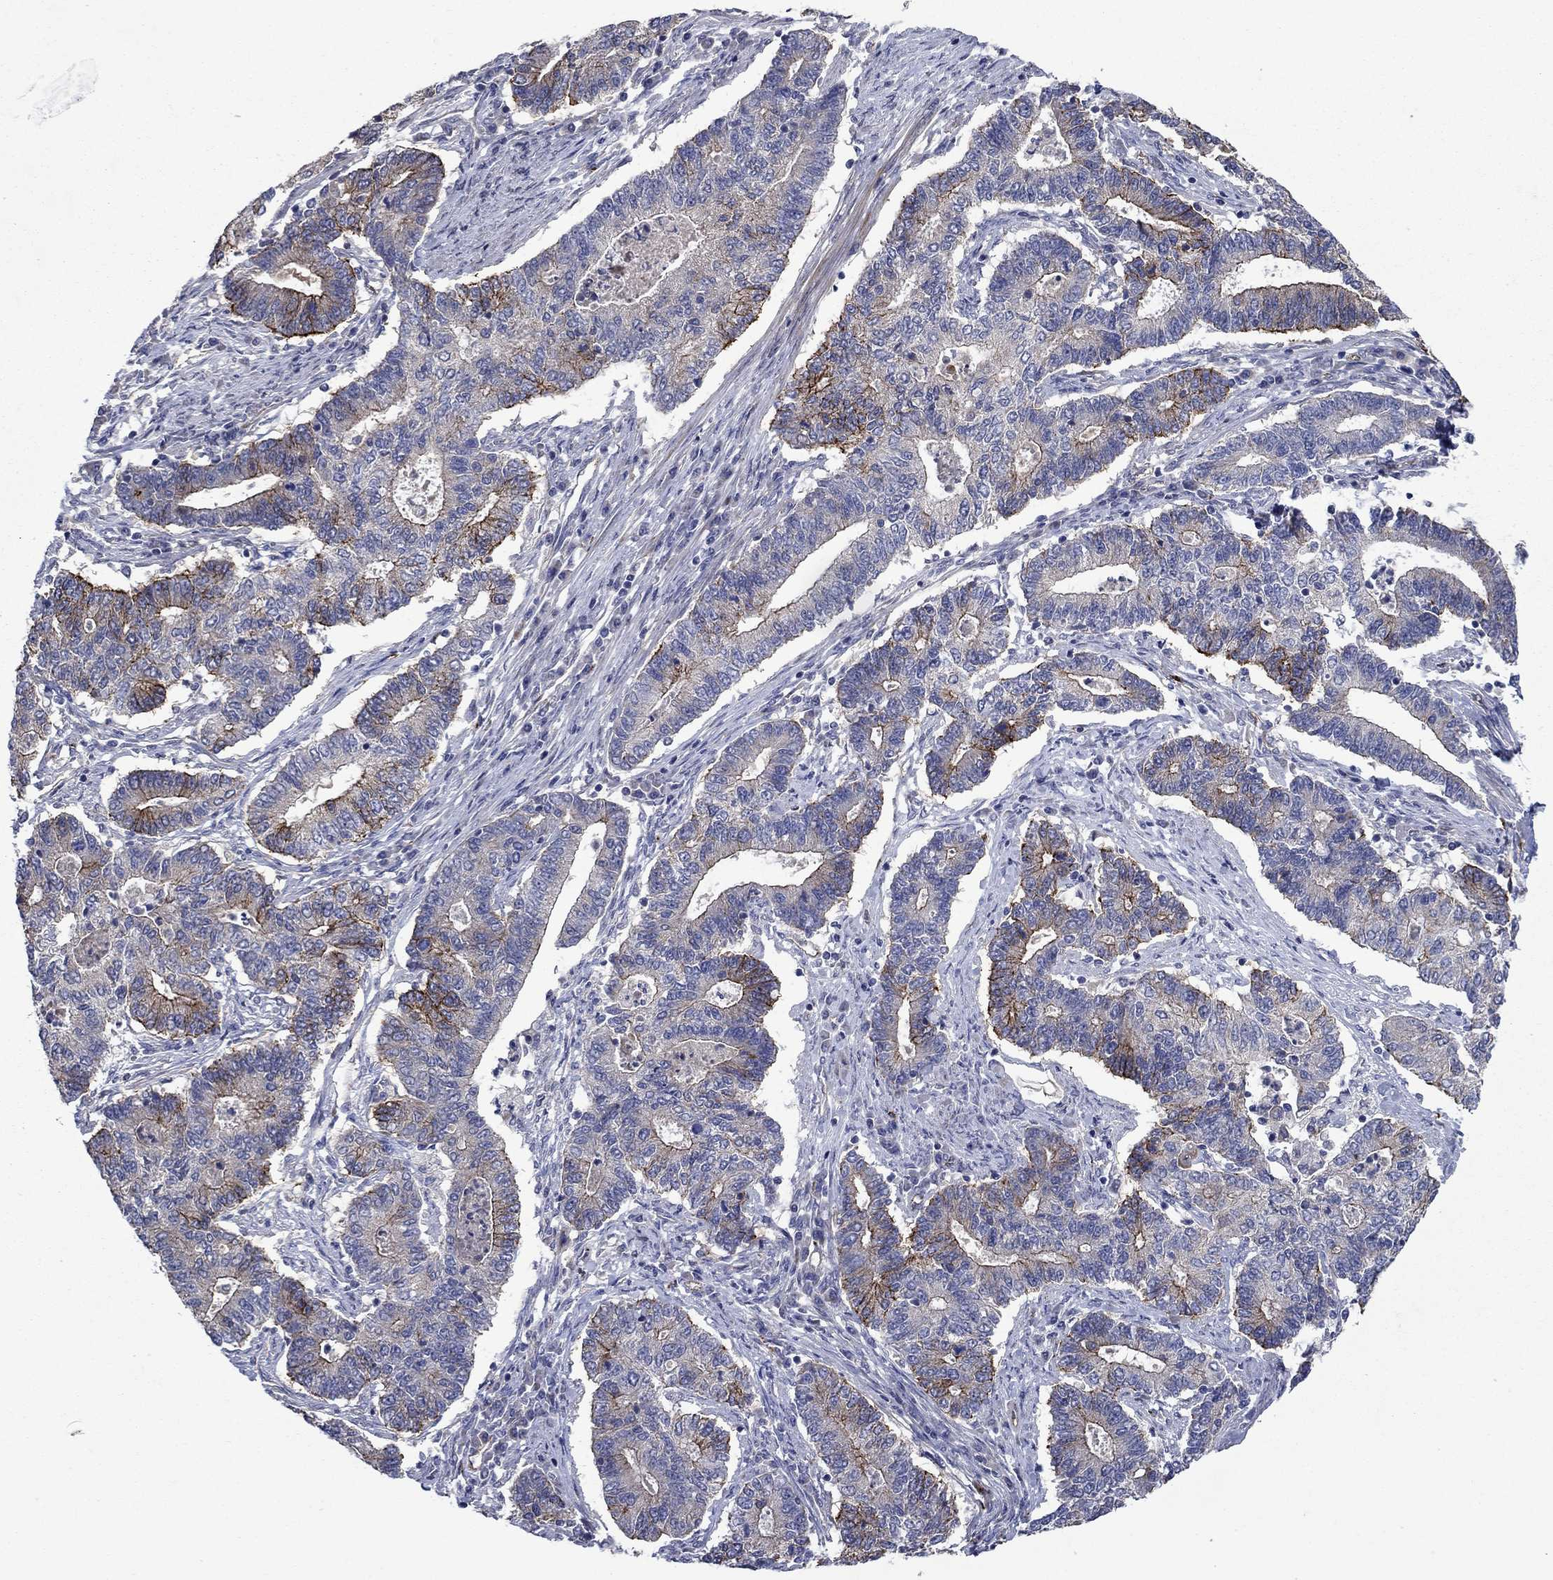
{"staining": {"intensity": "strong", "quantity": "<25%", "location": "cytoplasmic/membranous"}, "tissue": "endometrial cancer", "cell_type": "Tumor cells", "image_type": "cancer", "snomed": [{"axis": "morphology", "description": "Adenocarcinoma, NOS"}, {"axis": "topography", "description": "Uterus"}, {"axis": "topography", "description": "Endometrium"}], "caption": "A high-resolution micrograph shows IHC staining of endometrial cancer, which demonstrates strong cytoplasmic/membranous positivity in approximately <25% of tumor cells. Nuclei are stained in blue.", "gene": "SLC7A1", "patient": {"sex": "female", "age": 54}}